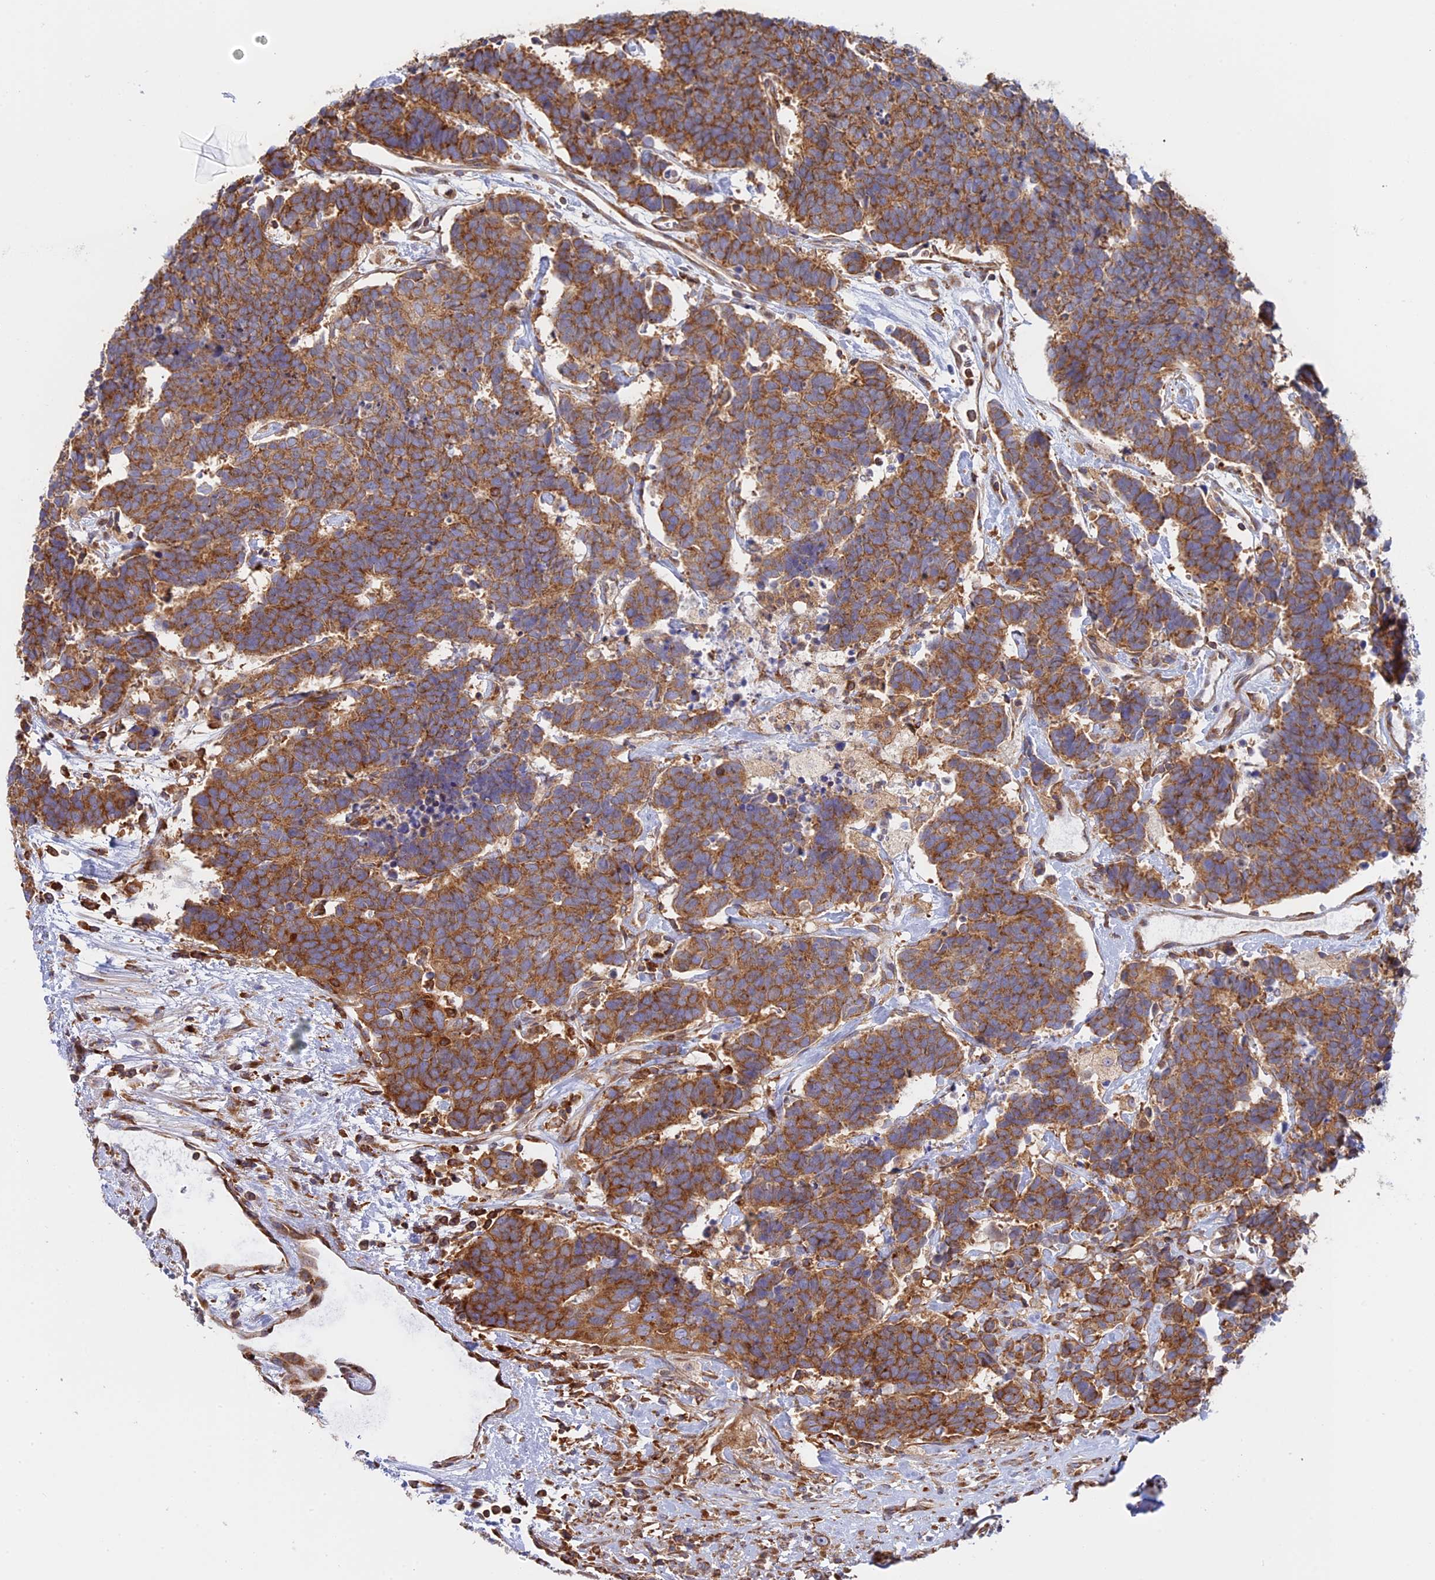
{"staining": {"intensity": "moderate", "quantity": ">75%", "location": "cytoplasmic/membranous"}, "tissue": "carcinoid", "cell_type": "Tumor cells", "image_type": "cancer", "snomed": [{"axis": "morphology", "description": "Carcinoma, NOS"}, {"axis": "morphology", "description": "Carcinoid, malignant, NOS"}, {"axis": "topography", "description": "Urinary bladder"}], "caption": "Moderate cytoplasmic/membranous expression for a protein is seen in about >75% of tumor cells of carcinoid (malignant) using immunohistochemistry.", "gene": "GMIP", "patient": {"sex": "male", "age": 57}}